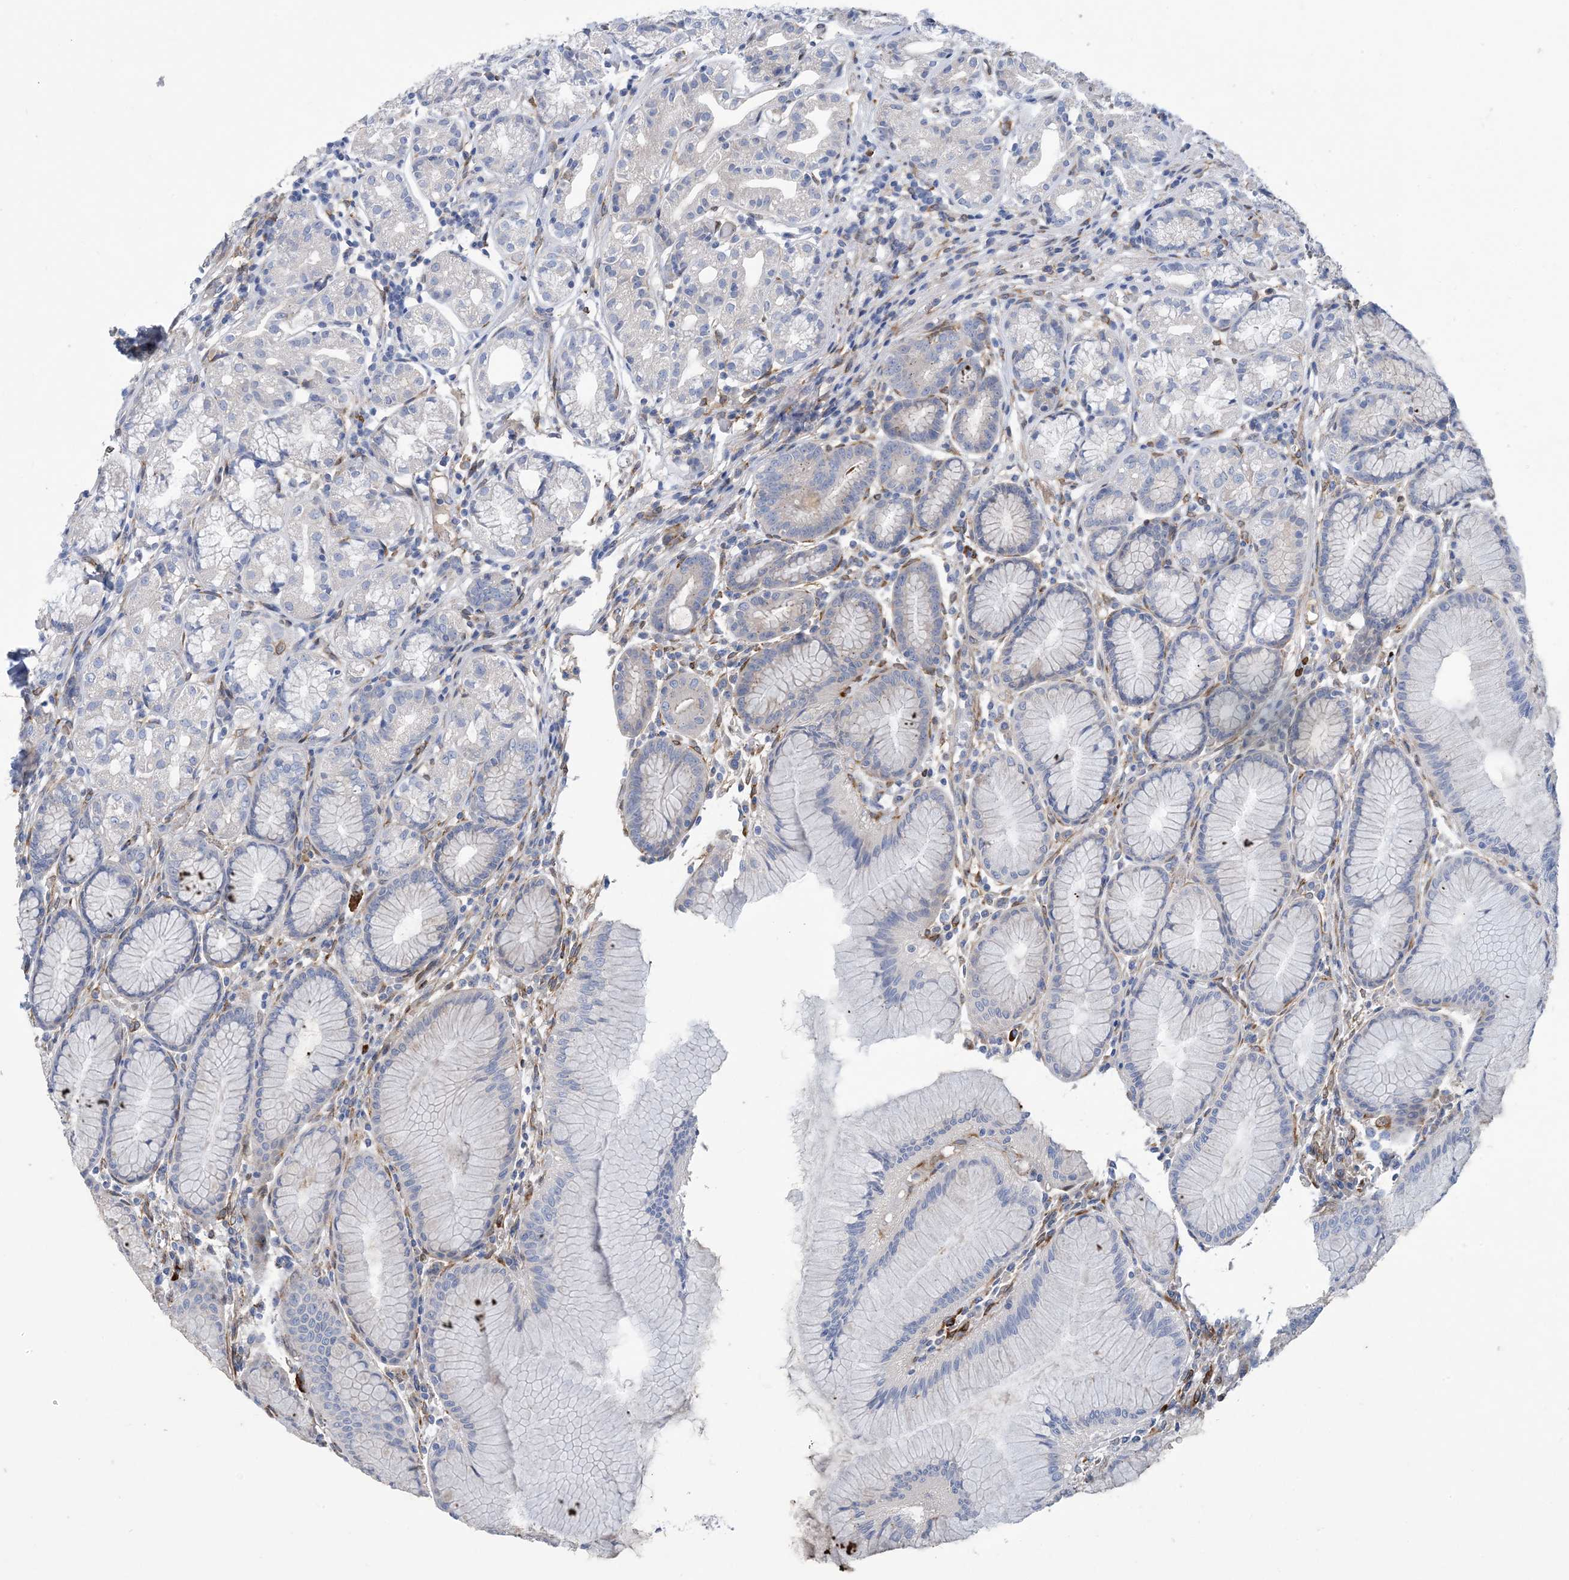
{"staining": {"intensity": "negative", "quantity": "none", "location": "none"}, "tissue": "stomach", "cell_type": "Glandular cells", "image_type": "normal", "snomed": [{"axis": "morphology", "description": "Normal tissue, NOS"}, {"axis": "topography", "description": "Stomach"}], "caption": "Micrograph shows no protein expression in glandular cells of normal stomach.", "gene": "RBMS3", "patient": {"sex": "female", "age": 57}}